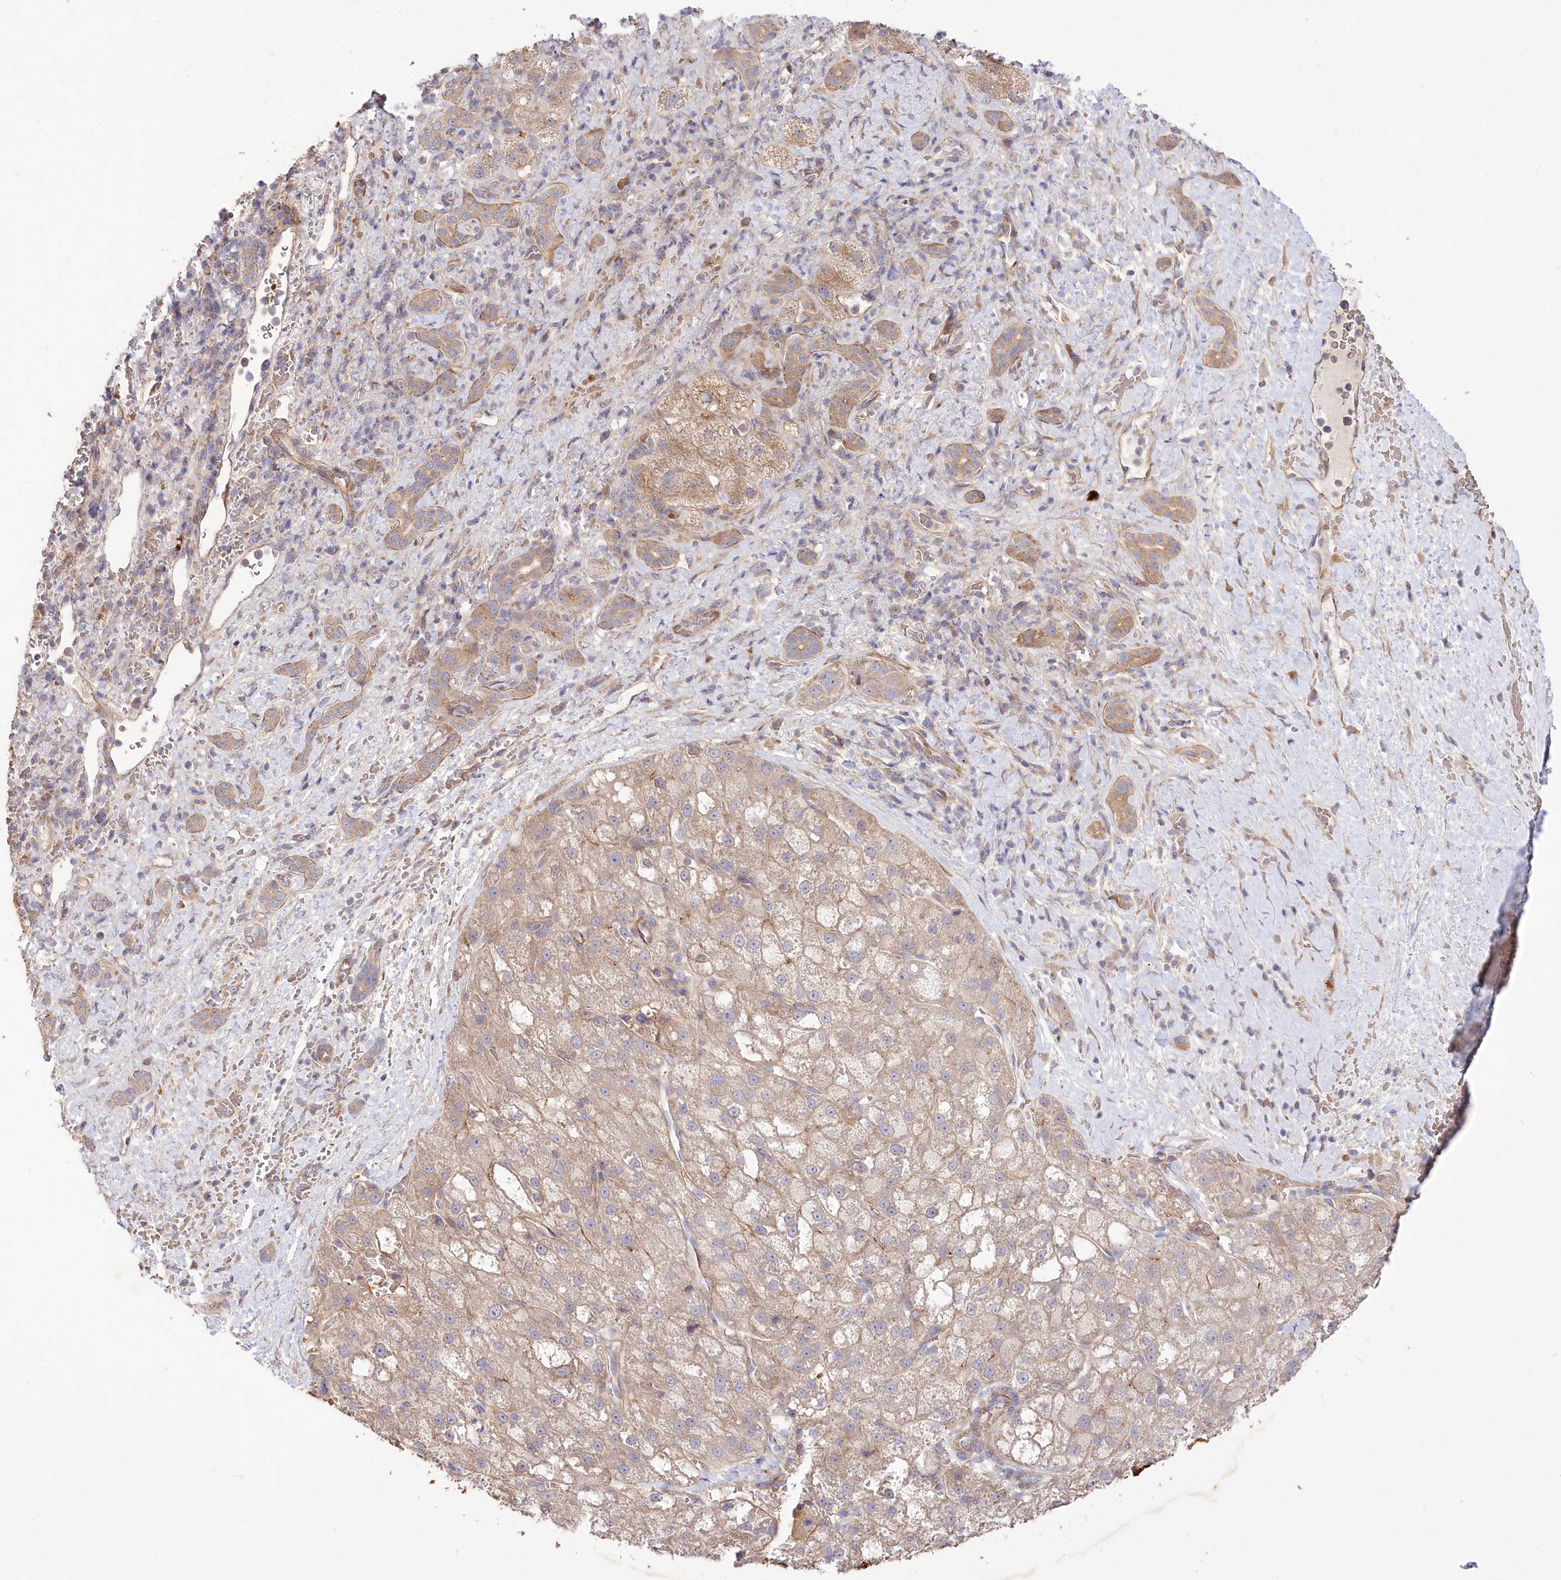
{"staining": {"intensity": "moderate", "quantity": ">75%", "location": "cytoplasmic/membranous"}, "tissue": "liver cancer", "cell_type": "Tumor cells", "image_type": "cancer", "snomed": [{"axis": "morphology", "description": "Normal tissue, NOS"}, {"axis": "morphology", "description": "Carcinoma, Hepatocellular, NOS"}, {"axis": "topography", "description": "Liver"}], "caption": "Tumor cells reveal medium levels of moderate cytoplasmic/membranous expression in approximately >75% of cells in human liver cancer (hepatocellular carcinoma).", "gene": "TRUB1", "patient": {"sex": "male", "age": 57}}